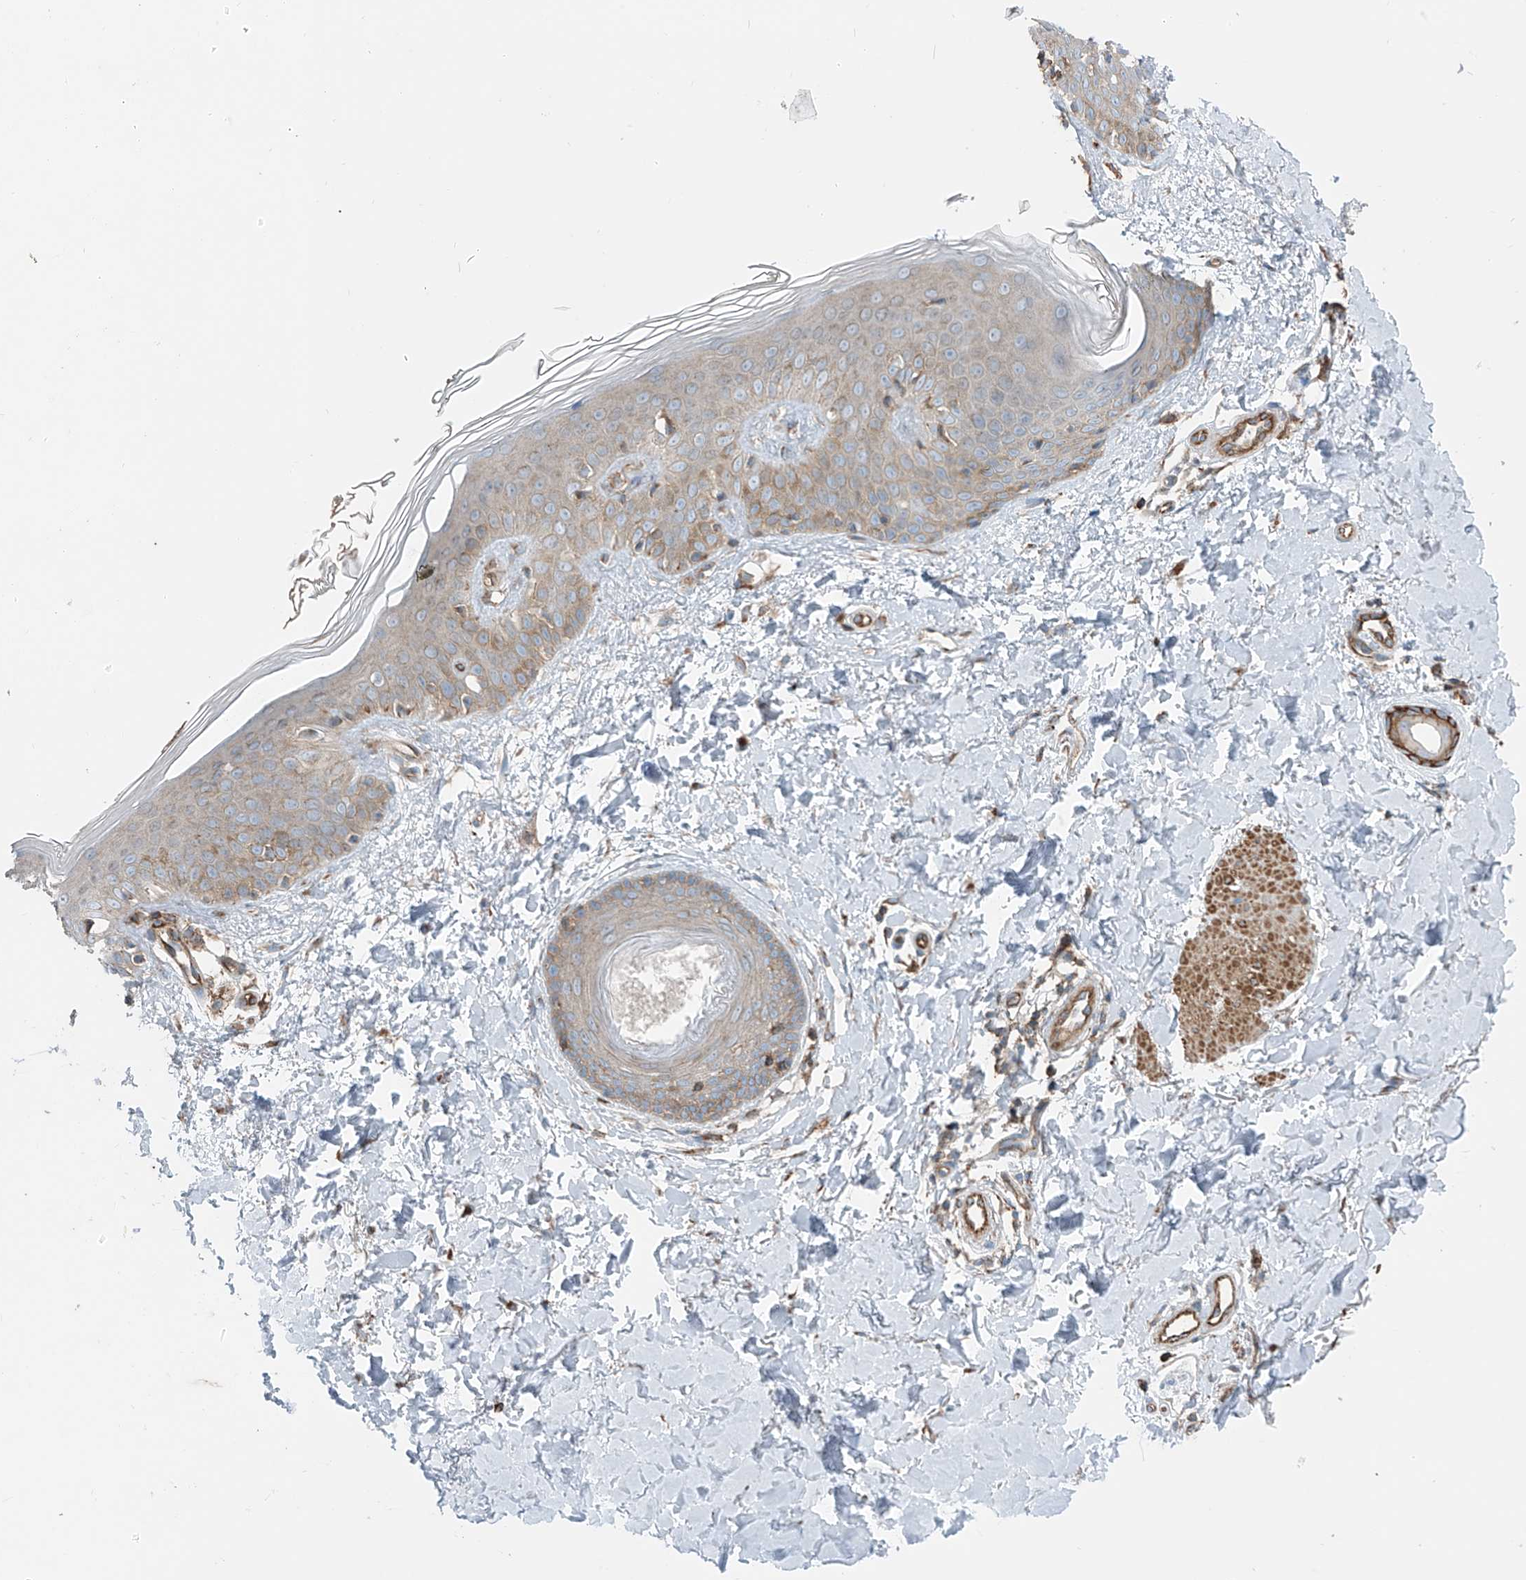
{"staining": {"intensity": "moderate", "quantity": ">75%", "location": "cytoplasmic/membranous"}, "tissue": "skin", "cell_type": "Fibroblasts", "image_type": "normal", "snomed": [{"axis": "morphology", "description": "Normal tissue, NOS"}, {"axis": "topography", "description": "Skin"}], "caption": "A micrograph of human skin stained for a protein demonstrates moderate cytoplasmic/membranous brown staining in fibroblasts. The staining was performed using DAB, with brown indicating positive protein expression. Nuclei are stained blue with hematoxylin.", "gene": "SLC1A5", "patient": {"sex": "male", "age": 37}}